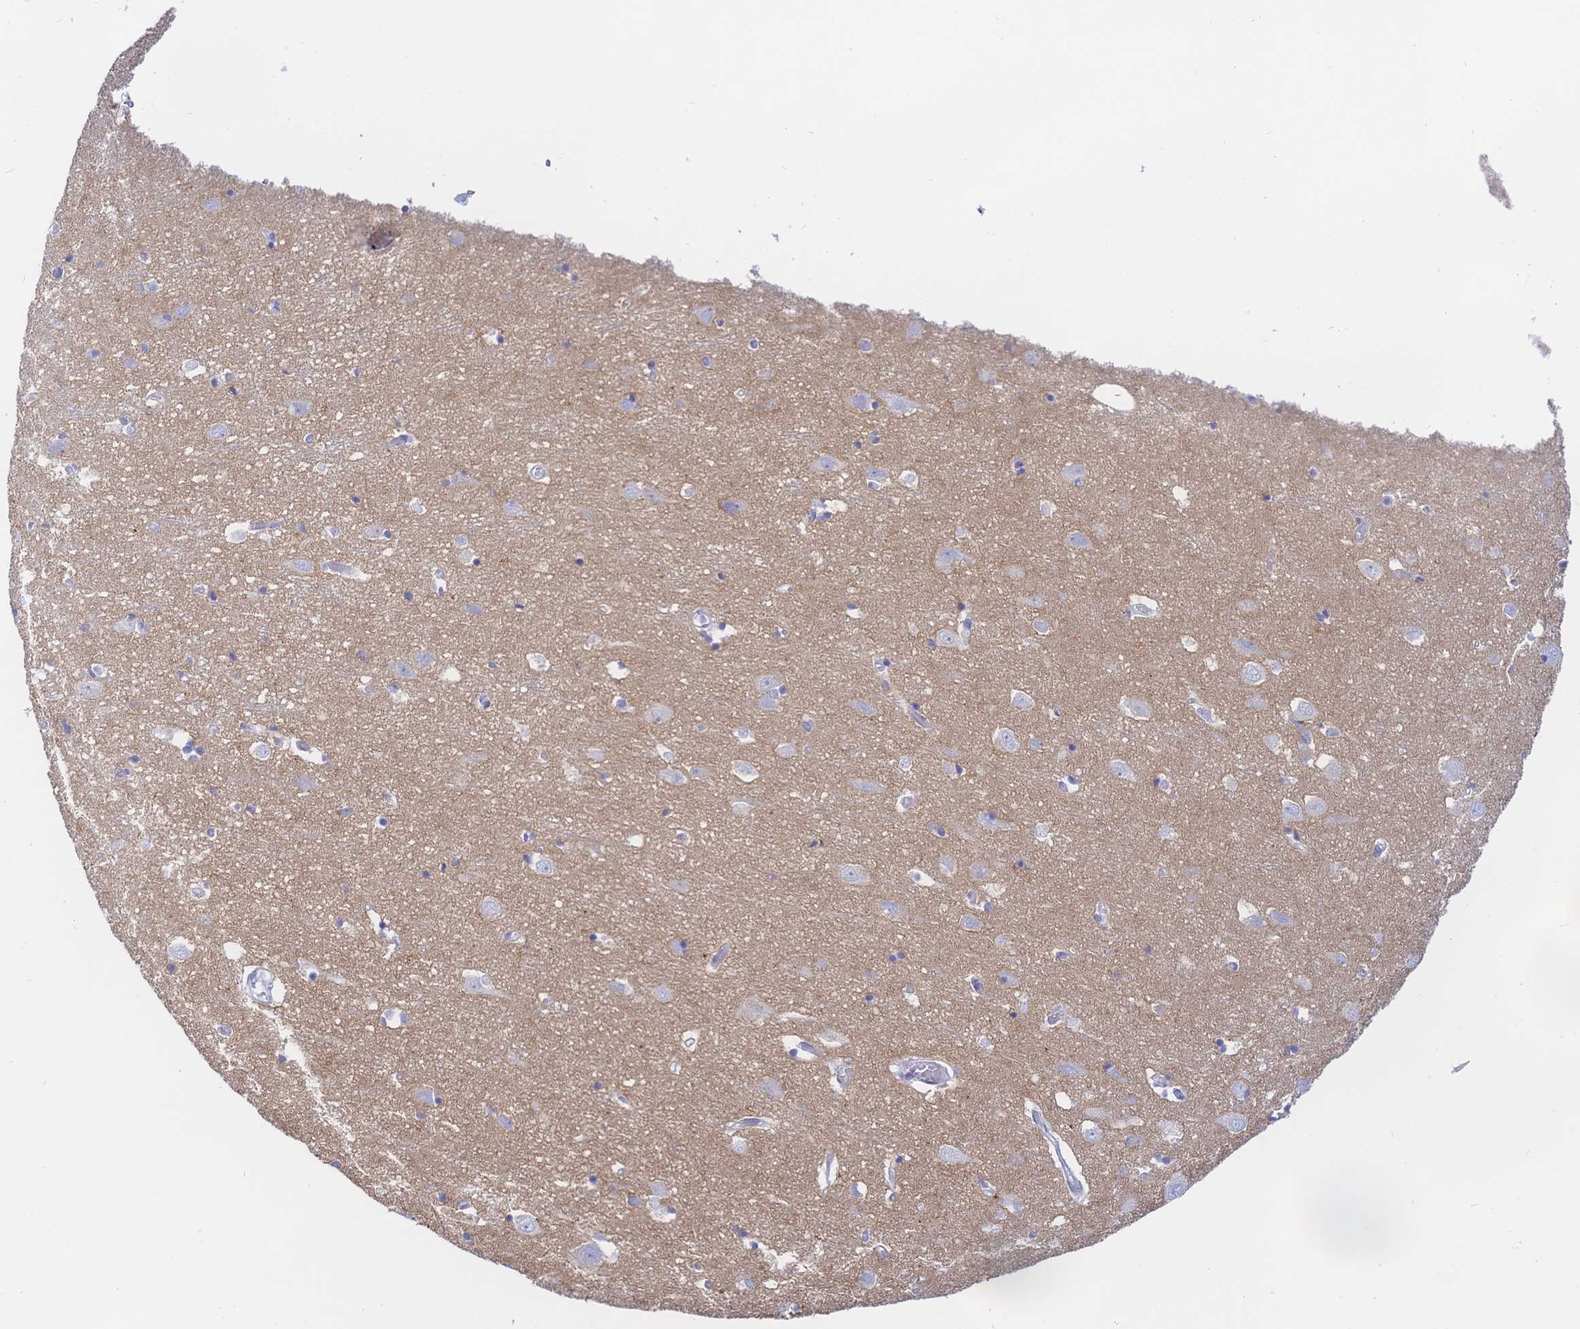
{"staining": {"intensity": "negative", "quantity": "none", "location": "none"}, "tissue": "cerebral cortex", "cell_type": "Endothelial cells", "image_type": "normal", "snomed": [{"axis": "morphology", "description": "Normal tissue, NOS"}, {"axis": "topography", "description": "Cerebral cortex"}], "caption": "Immunohistochemistry micrograph of normal cerebral cortex: cerebral cortex stained with DAB (3,3'-diaminobenzidine) displays no significant protein expression in endothelial cells.", "gene": "KCNH6", "patient": {"sex": "male", "age": 70}}